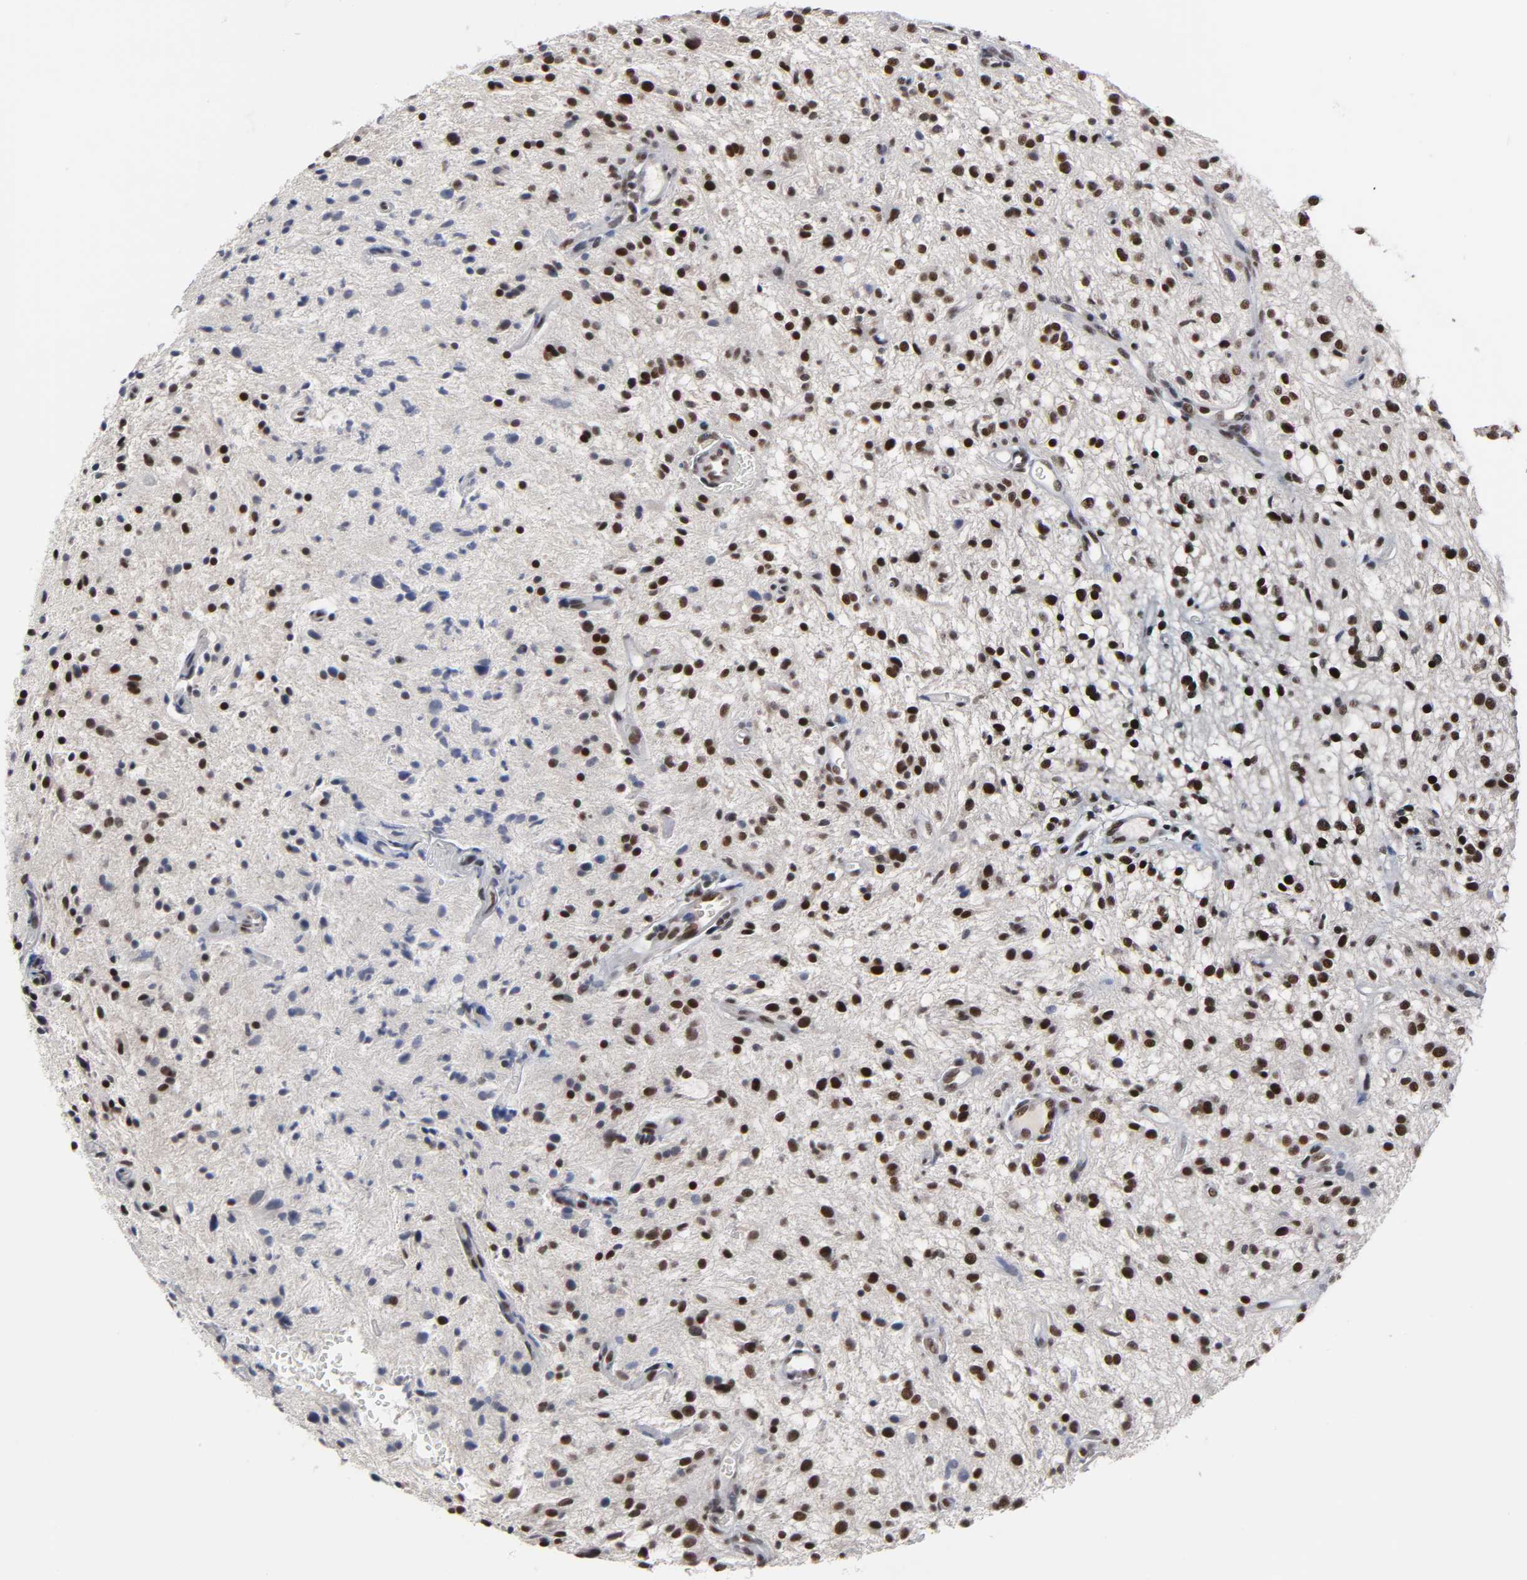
{"staining": {"intensity": "strong", "quantity": ">75%", "location": "nuclear"}, "tissue": "glioma", "cell_type": "Tumor cells", "image_type": "cancer", "snomed": [{"axis": "morphology", "description": "Glioma, malignant, NOS"}, {"axis": "topography", "description": "Cerebellum"}], "caption": "Immunohistochemical staining of human glioma exhibits high levels of strong nuclear expression in about >75% of tumor cells.", "gene": "TRIM33", "patient": {"sex": "female", "age": 10}}